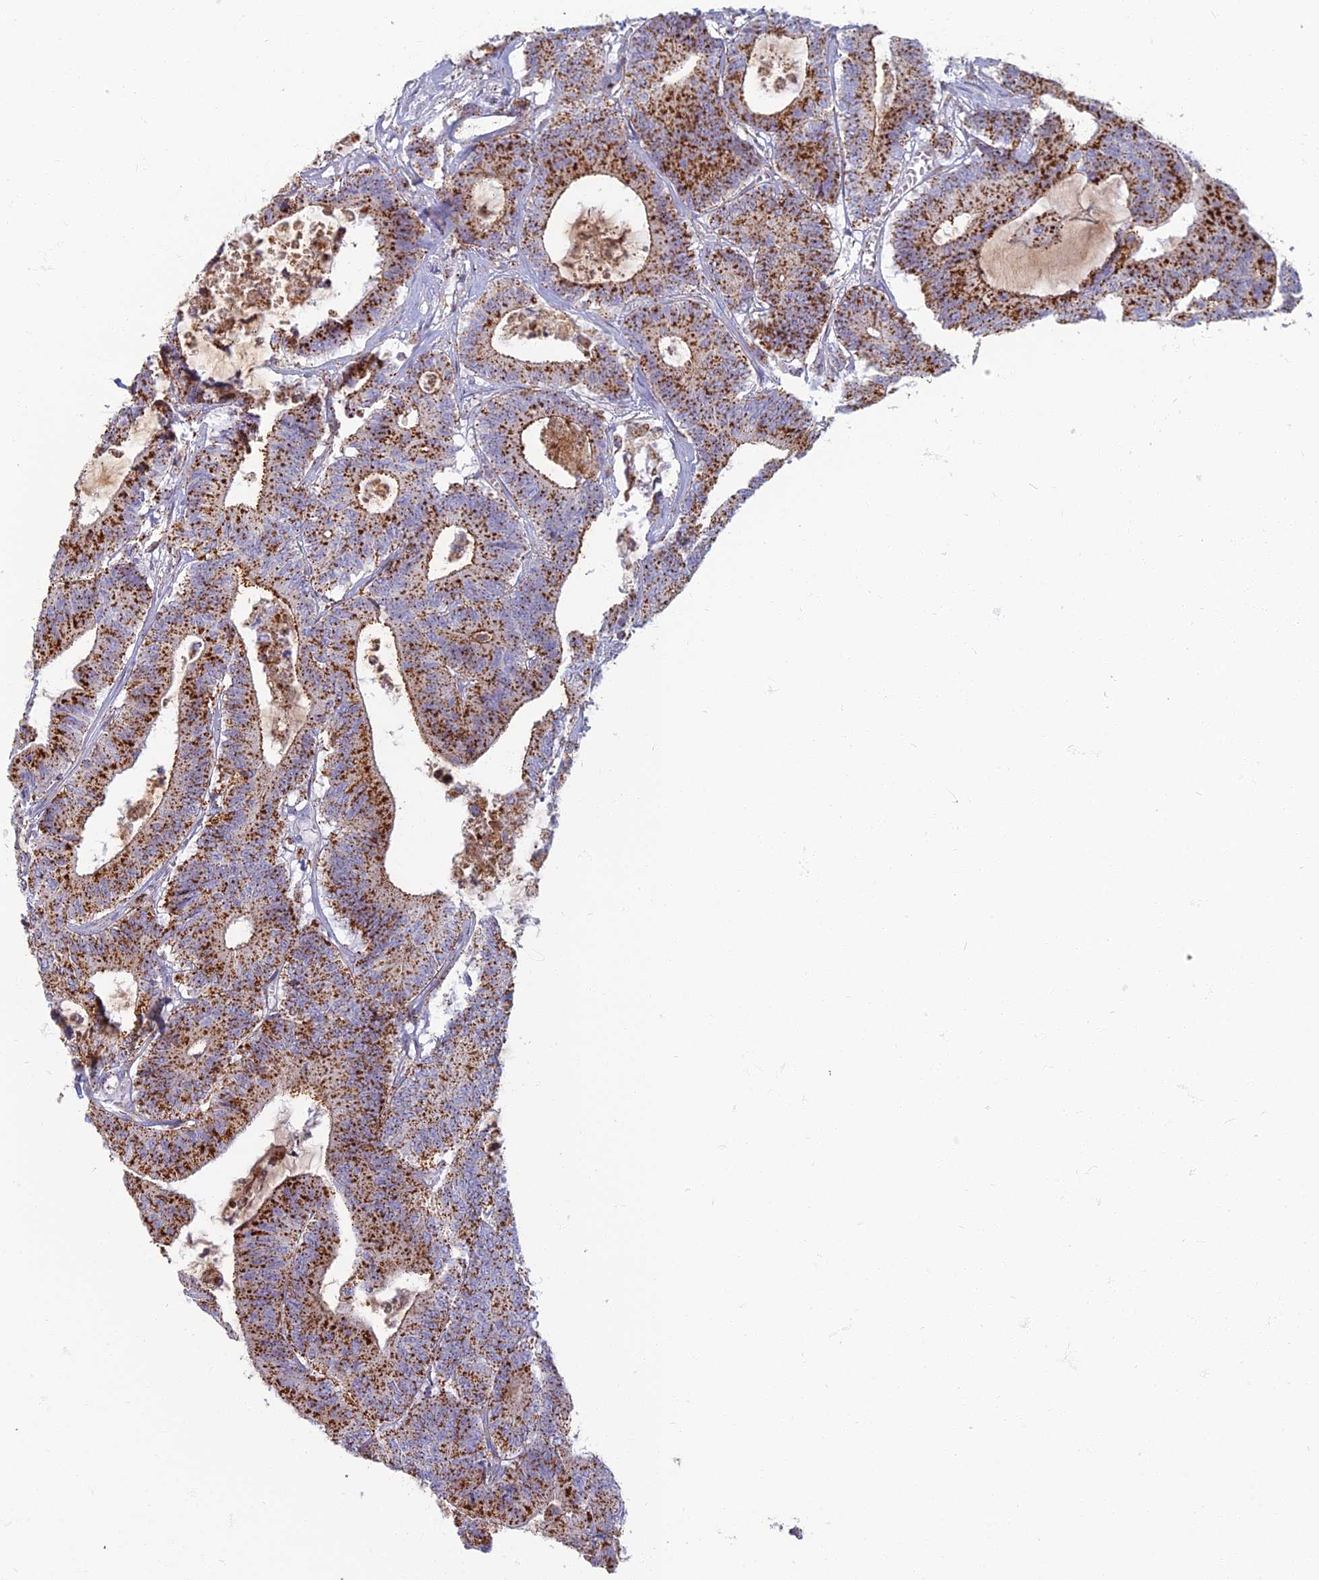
{"staining": {"intensity": "strong", "quantity": ">75%", "location": "cytoplasmic/membranous"}, "tissue": "colorectal cancer", "cell_type": "Tumor cells", "image_type": "cancer", "snomed": [{"axis": "morphology", "description": "Adenocarcinoma, NOS"}, {"axis": "topography", "description": "Colon"}], "caption": "Immunohistochemical staining of human colorectal adenocarcinoma shows high levels of strong cytoplasmic/membranous expression in approximately >75% of tumor cells.", "gene": "CHMP4B", "patient": {"sex": "female", "age": 84}}